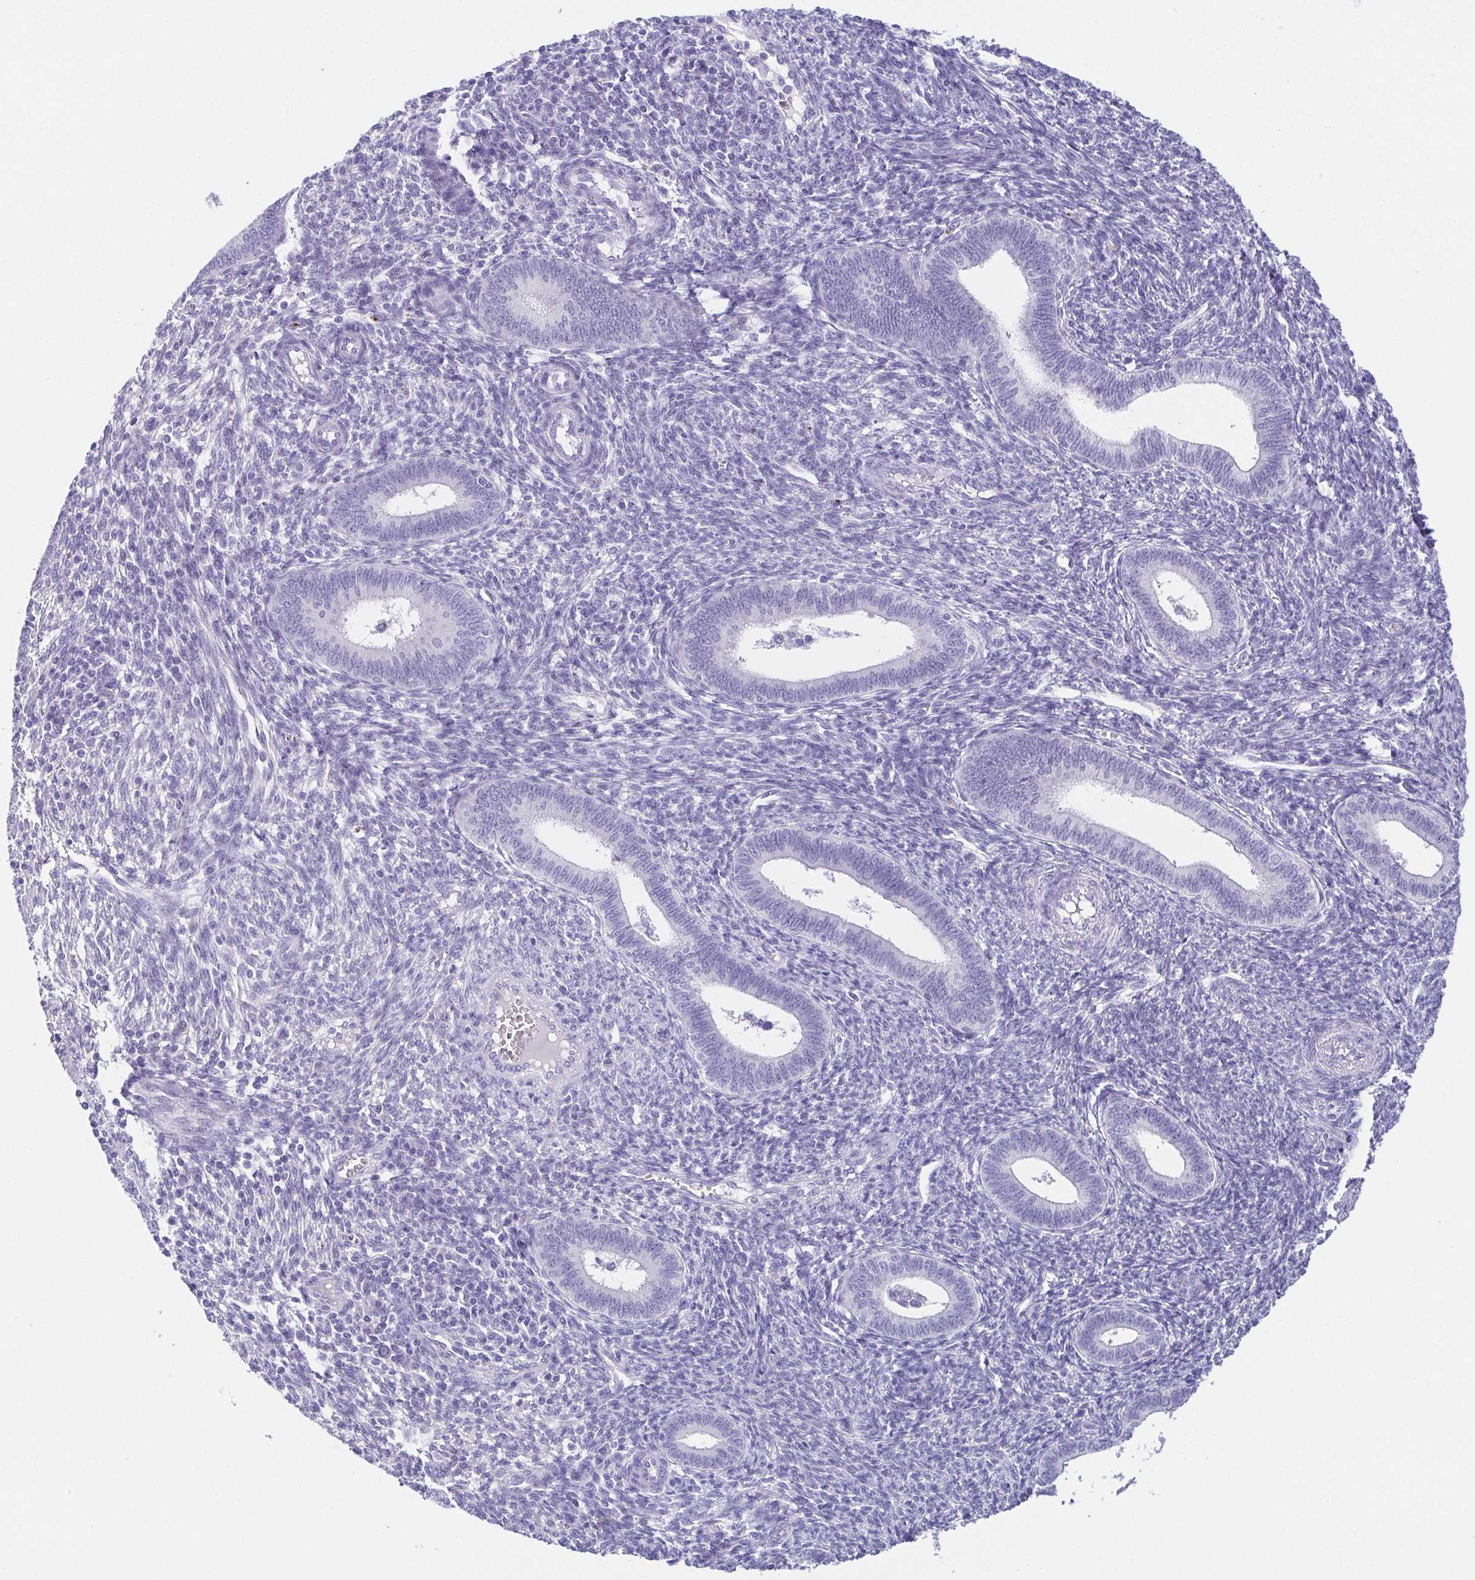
{"staining": {"intensity": "negative", "quantity": "none", "location": "none"}, "tissue": "endometrium", "cell_type": "Cells in endometrial stroma", "image_type": "normal", "snomed": [{"axis": "morphology", "description": "Normal tissue, NOS"}, {"axis": "topography", "description": "Endometrium"}], "caption": "This is an immunohistochemistry (IHC) image of normal human endometrium. There is no expression in cells in endometrial stroma.", "gene": "HAPLN2", "patient": {"sex": "female", "age": 41}}